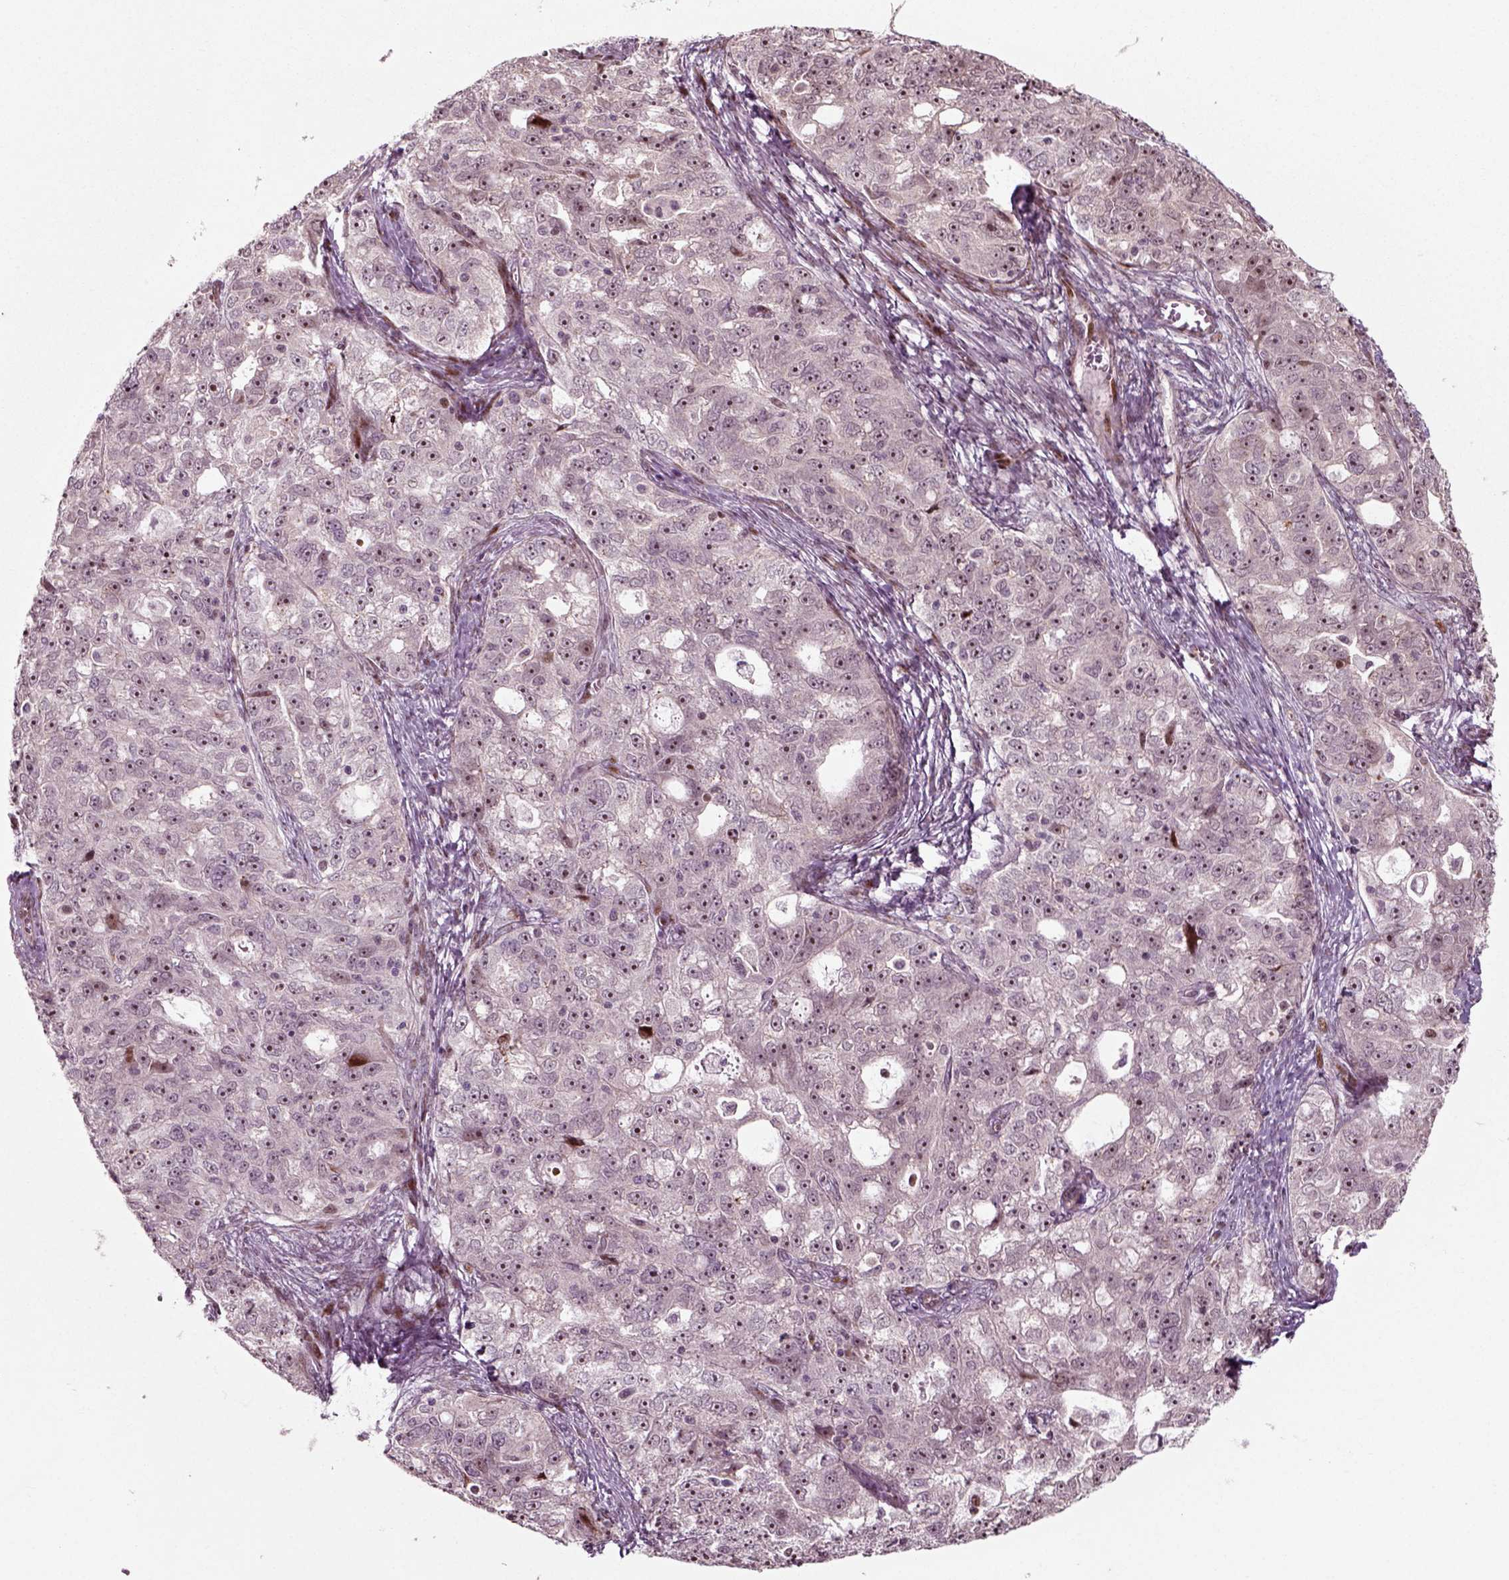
{"staining": {"intensity": "negative", "quantity": "none", "location": "none"}, "tissue": "ovarian cancer", "cell_type": "Tumor cells", "image_type": "cancer", "snomed": [{"axis": "morphology", "description": "Cystadenocarcinoma, serous, NOS"}, {"axis": "topography", "description": "Ovary"}], "caption": "Immunohistochemistry (IHC) image of human serous cystadenocarcinoma (ovarian) stained for a protein (brown), which demonstrates no staining in tumor cells.", "gene": "CDC14A", "patient": {"sex": "female", "age": 51}}